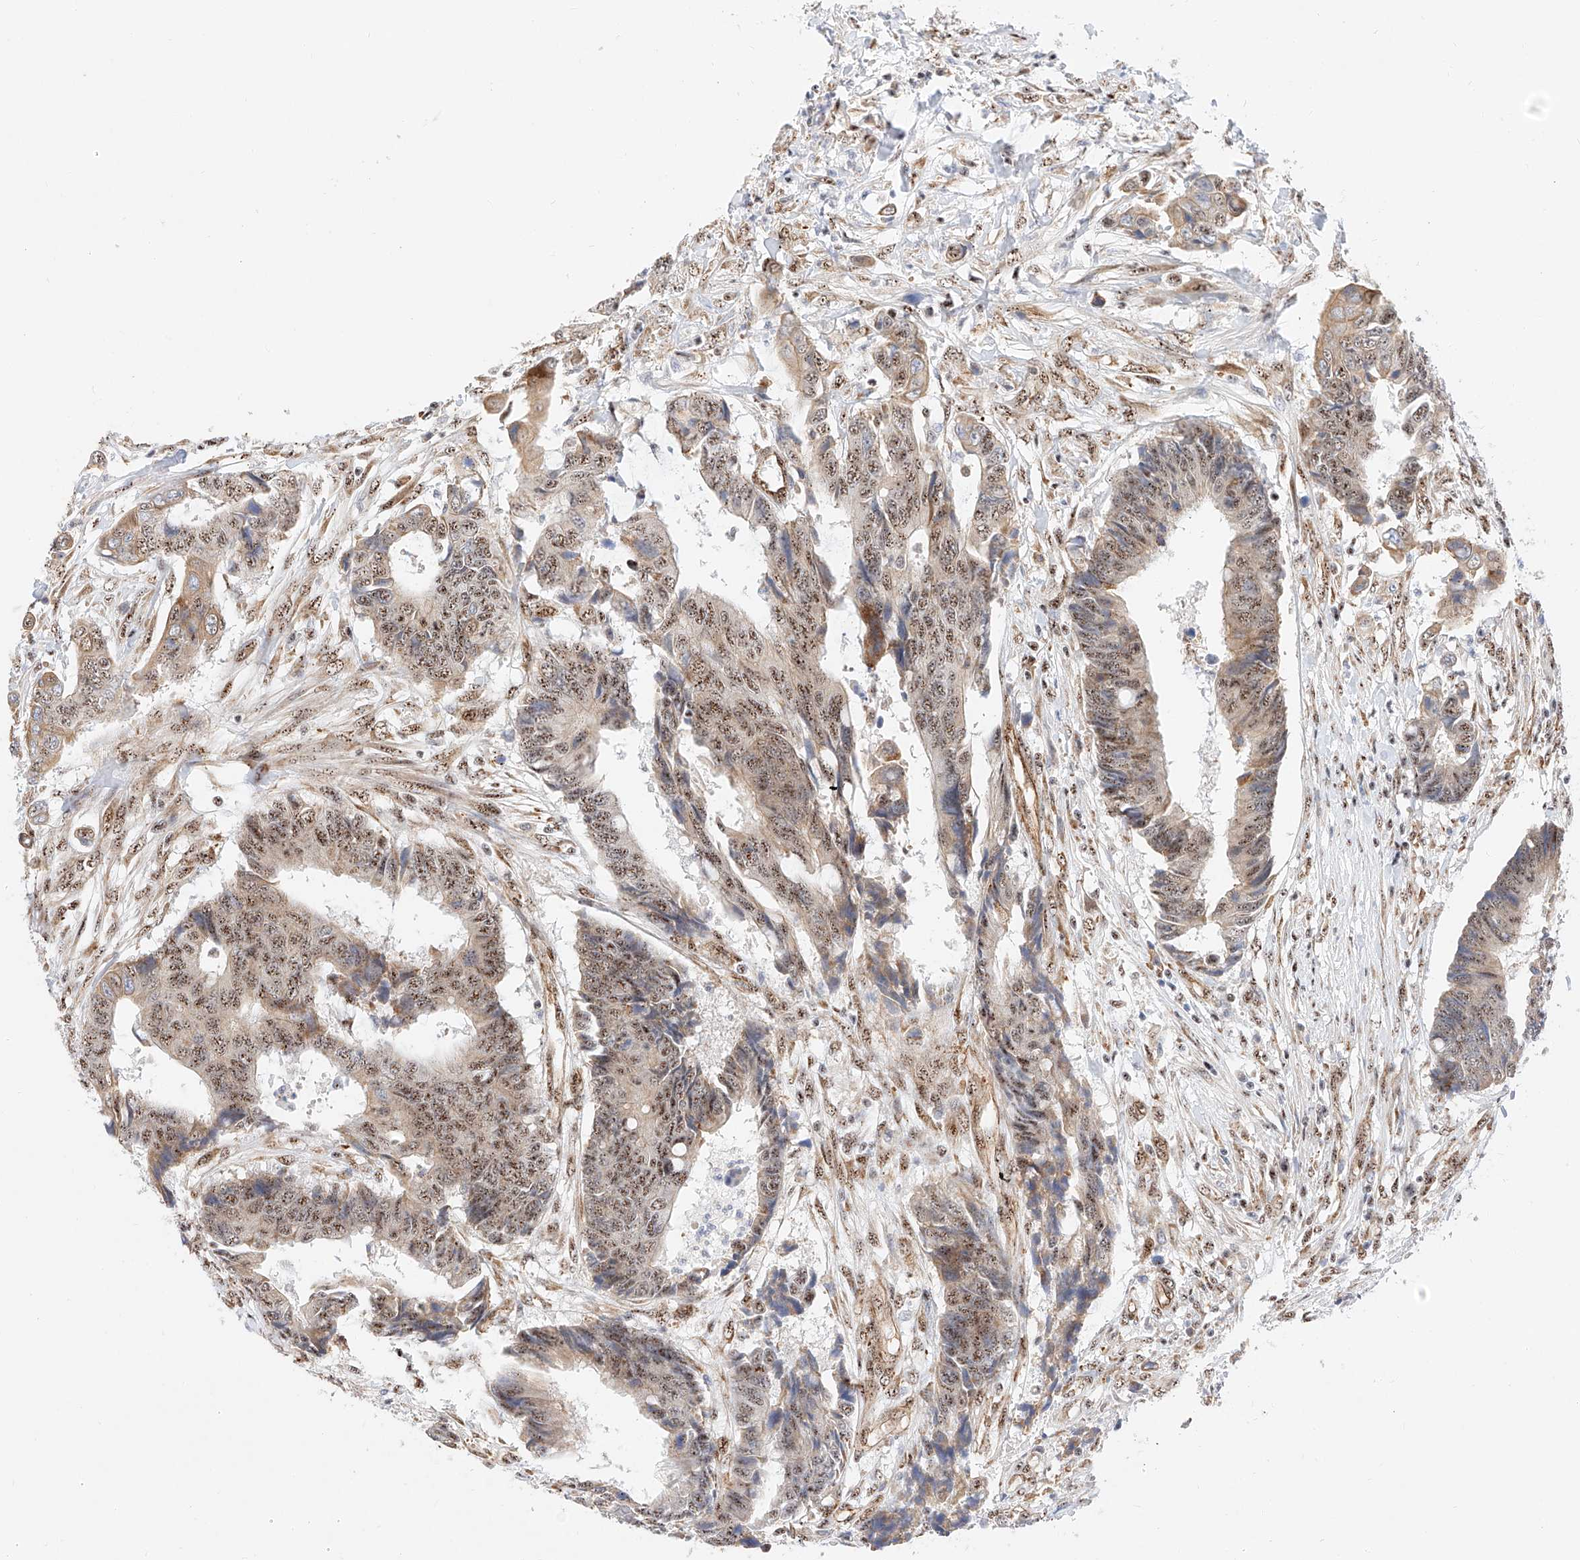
{"staining": {"intensity": "moderate", "quantity": ">75%", "location": "nuclear"}, "tissue": "colorectal cancer", "cell_type": "Tumor cells", "image_type": "cancer", "snomed": [{"axis": "morphology", "description": "Adenocarcinoma, NOS"}, {"axis": "topography", "description": "Rectum"}], "caption": "Immunohistochemical staining of colorectal cancer displays medium levels of moderate nuclear positivity in approximately >75% of tumor cells.", "gene": "ATXN7L2", "patient": {"sex": "male", "age": 84}}